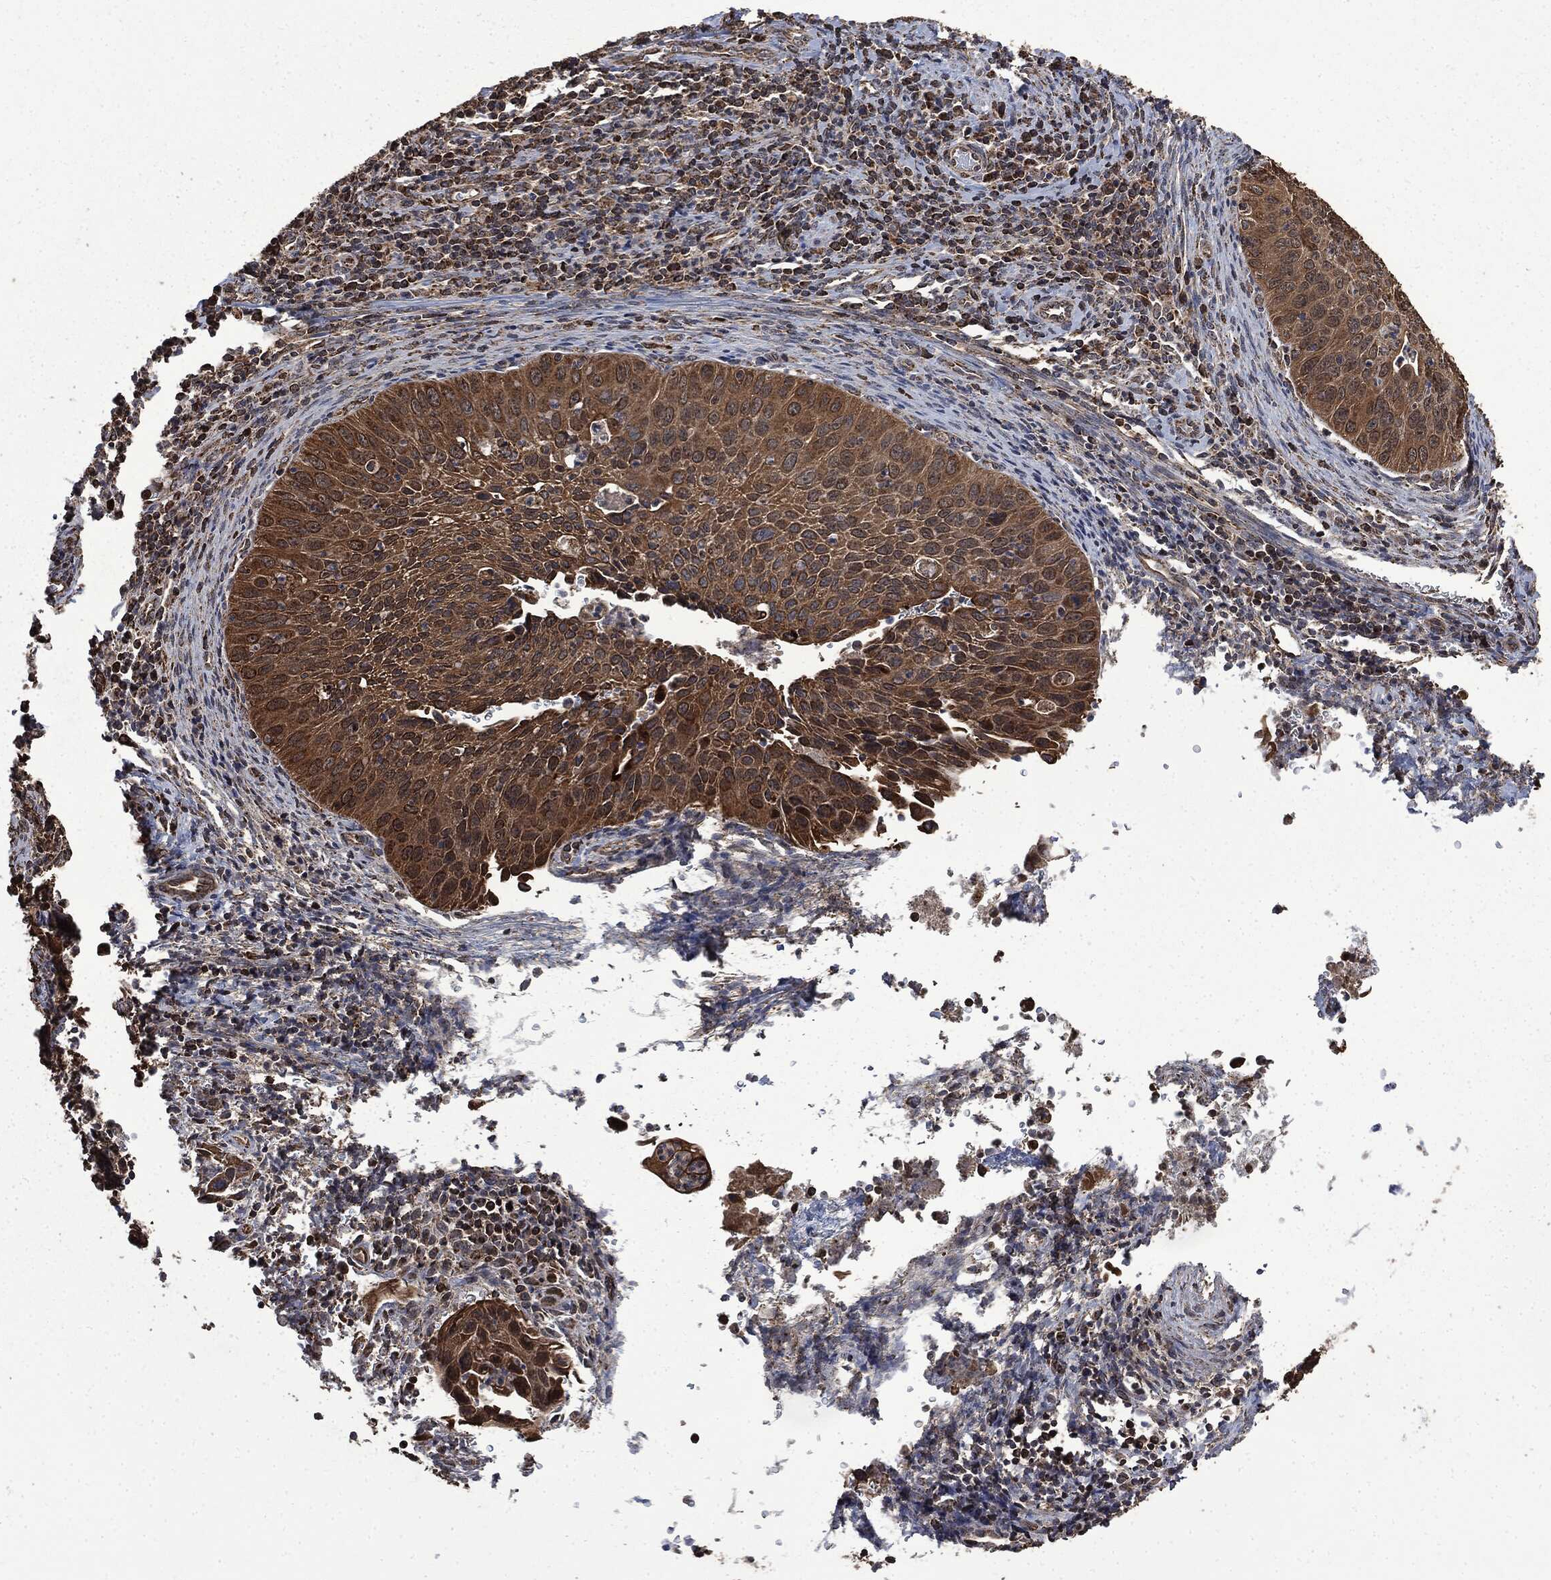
{"staining": {"intensity": "moderate", "quantity": ">75%", "location": "cytoplasmic/membranous"}, "tissue": "cervical cancer", "cell_type": "Tumor cells", "image_type": "cancer", "snomed": [{"axis": "morphology", "description": "Squamous cell carcinoma, NOS"}, {"axis": "topography", "description": "Cervix"}], "caption": "IHC of human squamous cell carcinoma (cervical) reveals medium levels of moderate cytoplasmic/membranous expression in approximately >75% of tumor cells.", "gene": "LIG3", "patient": {"sex": "female", "age": 26}}